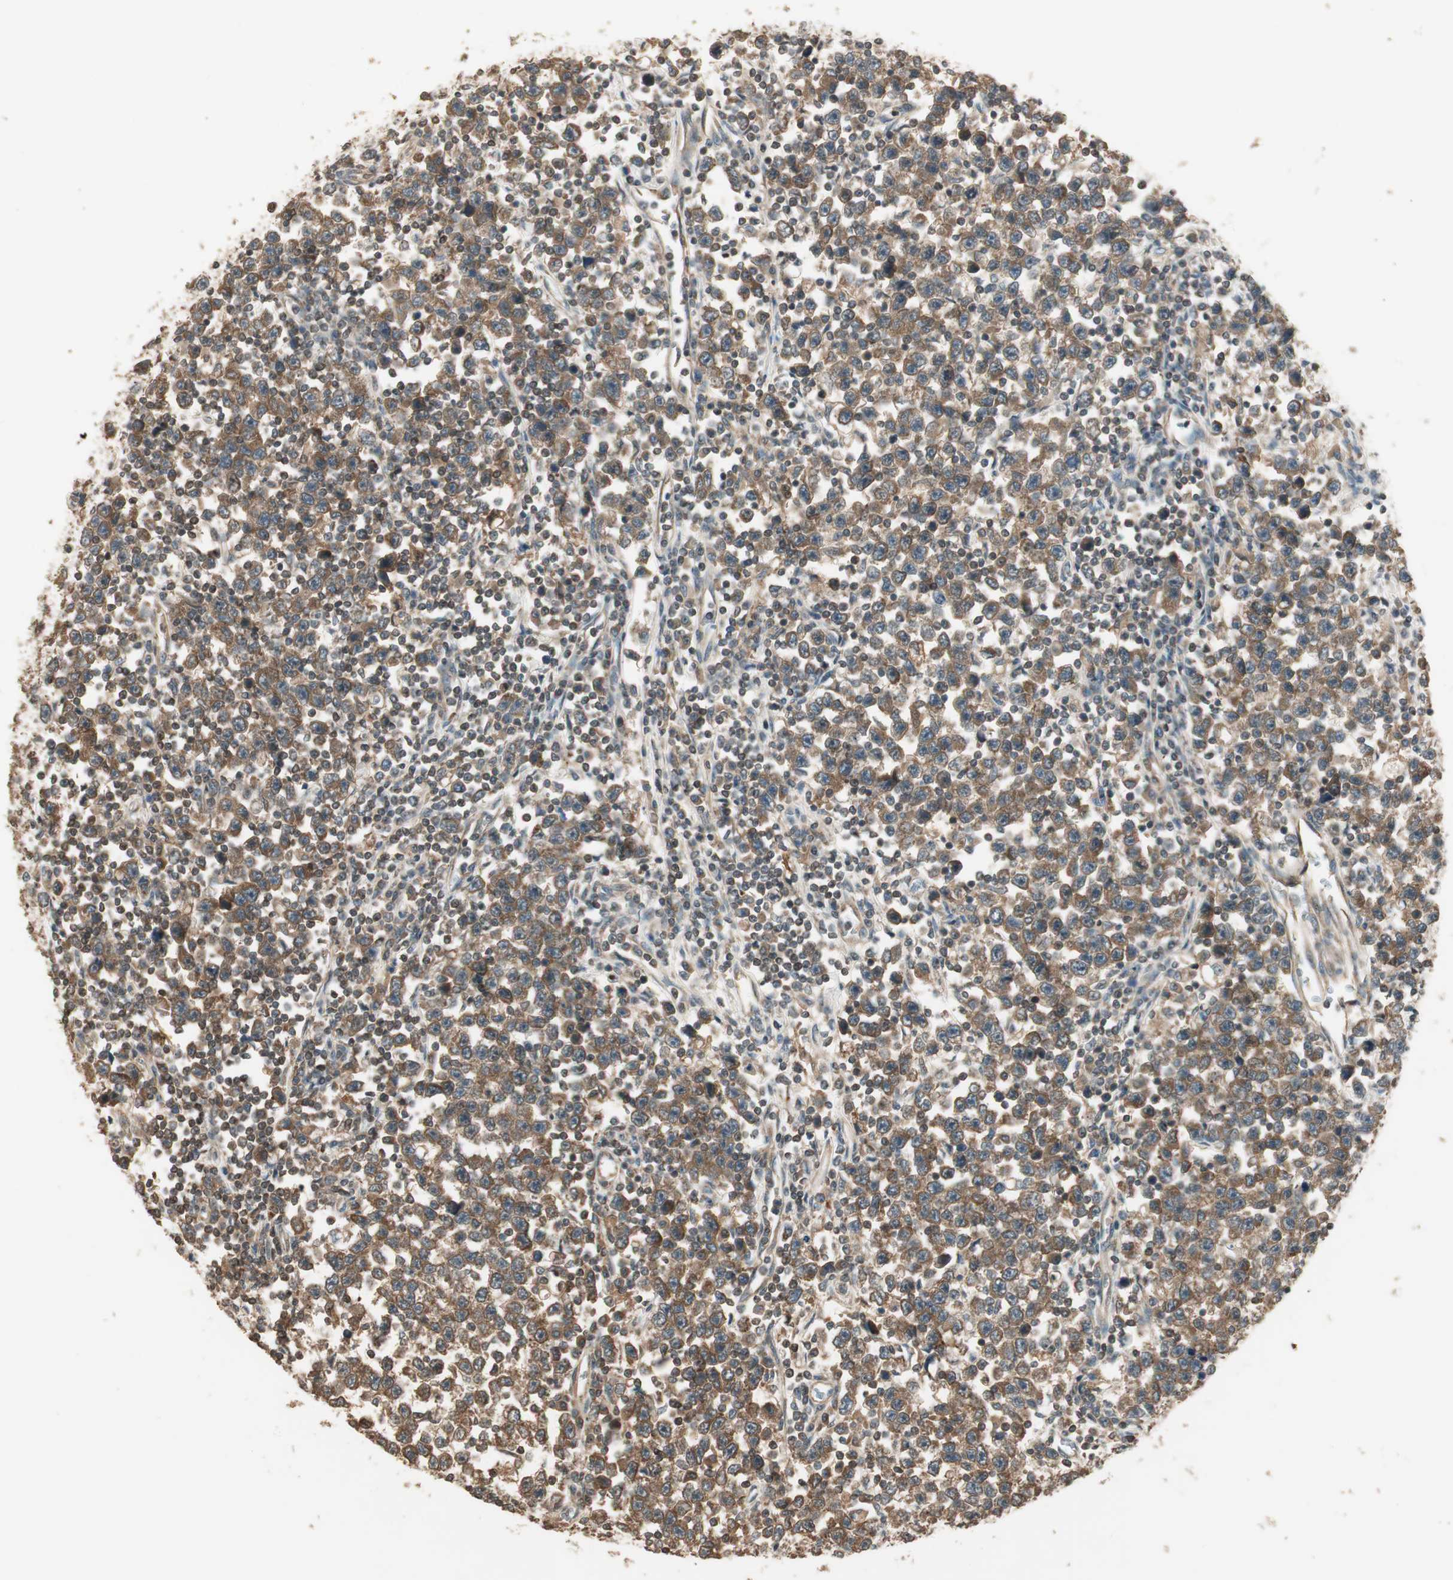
{"staining": {"intensity": "strong", "quantity": ">75%", "location": "cytoplasmic/membranous"}, "tissue": "testis cancer", "cell_type": "Tumor cells", "image_type": "cancer", "snomed": [{"axis": "morphology", "description": "Seminoma, NOS"}, {"axis": "topography", "description": "Testis"}], "caption": "IHC of testis cancer (seminoma) demonstrates high levels of strong cytoplasmic/membranous staining in approximately >75% of tumor cells.", "gene": "CNOT4", "patient": {"sex": "male", "age": 43}}